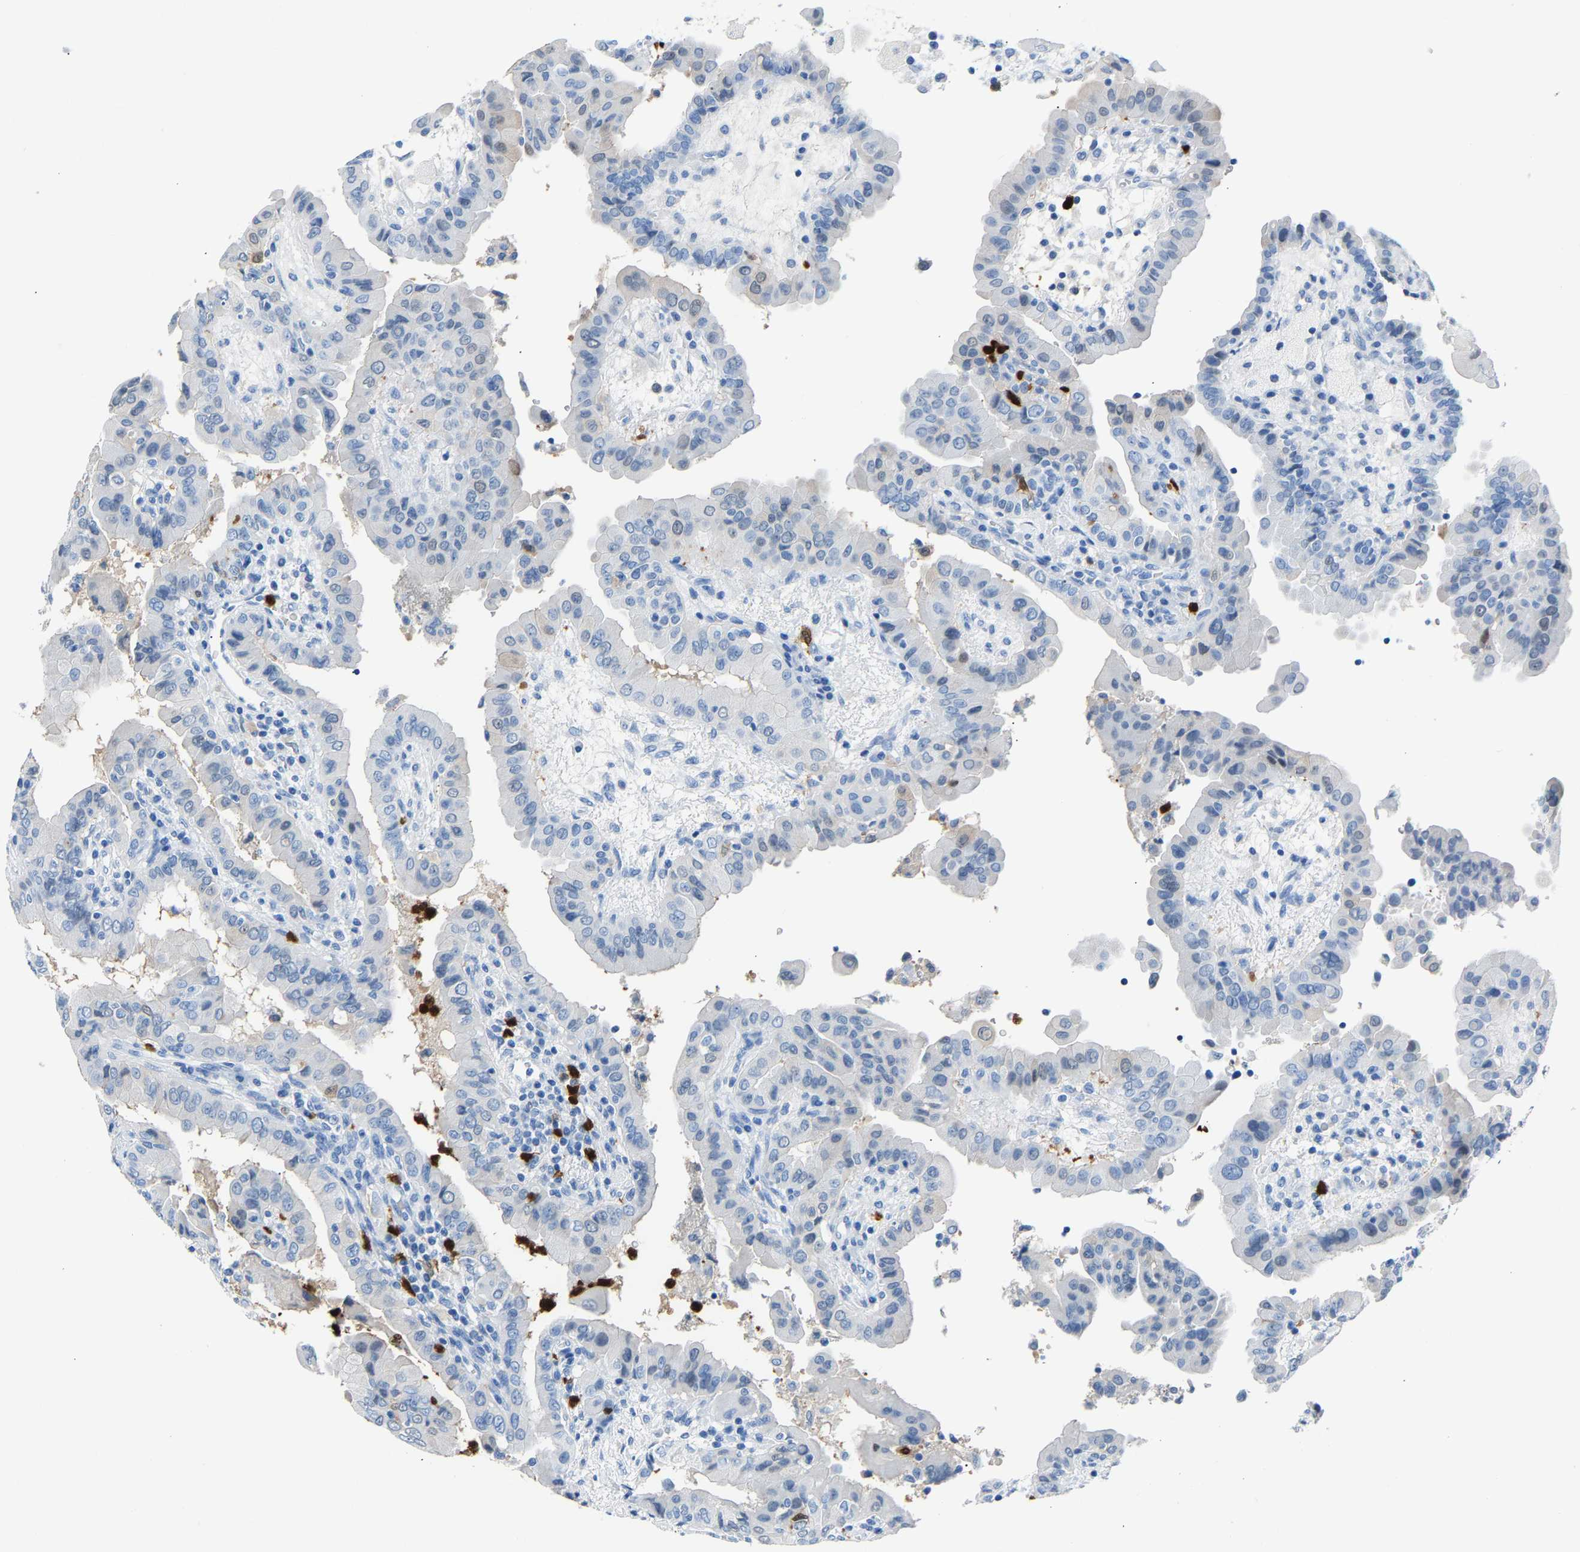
{"staining": {"intensity": "negative", "quantity": "none", "location": "none"}, "tissue": "thyroid cancer", "cell_type": "Tumor cells", "image_type": "cancer", "snomed": [{"axis": "morphology", "description": "Papillary adenocarcinoma, NOS"}, {"axis": "topography", "description": "Thyroid gland"}], "caption": "High power microscopy photomicrograph of an immunohistochemistry micrograph of thyroid papillary adenocarcinoma, revealing no significant positivity in tumor cells. (Brightfield microscopy of DAB IHC at high magnification).", "gene": "S100P", "patient": {"sex": "male", "age": 33}}